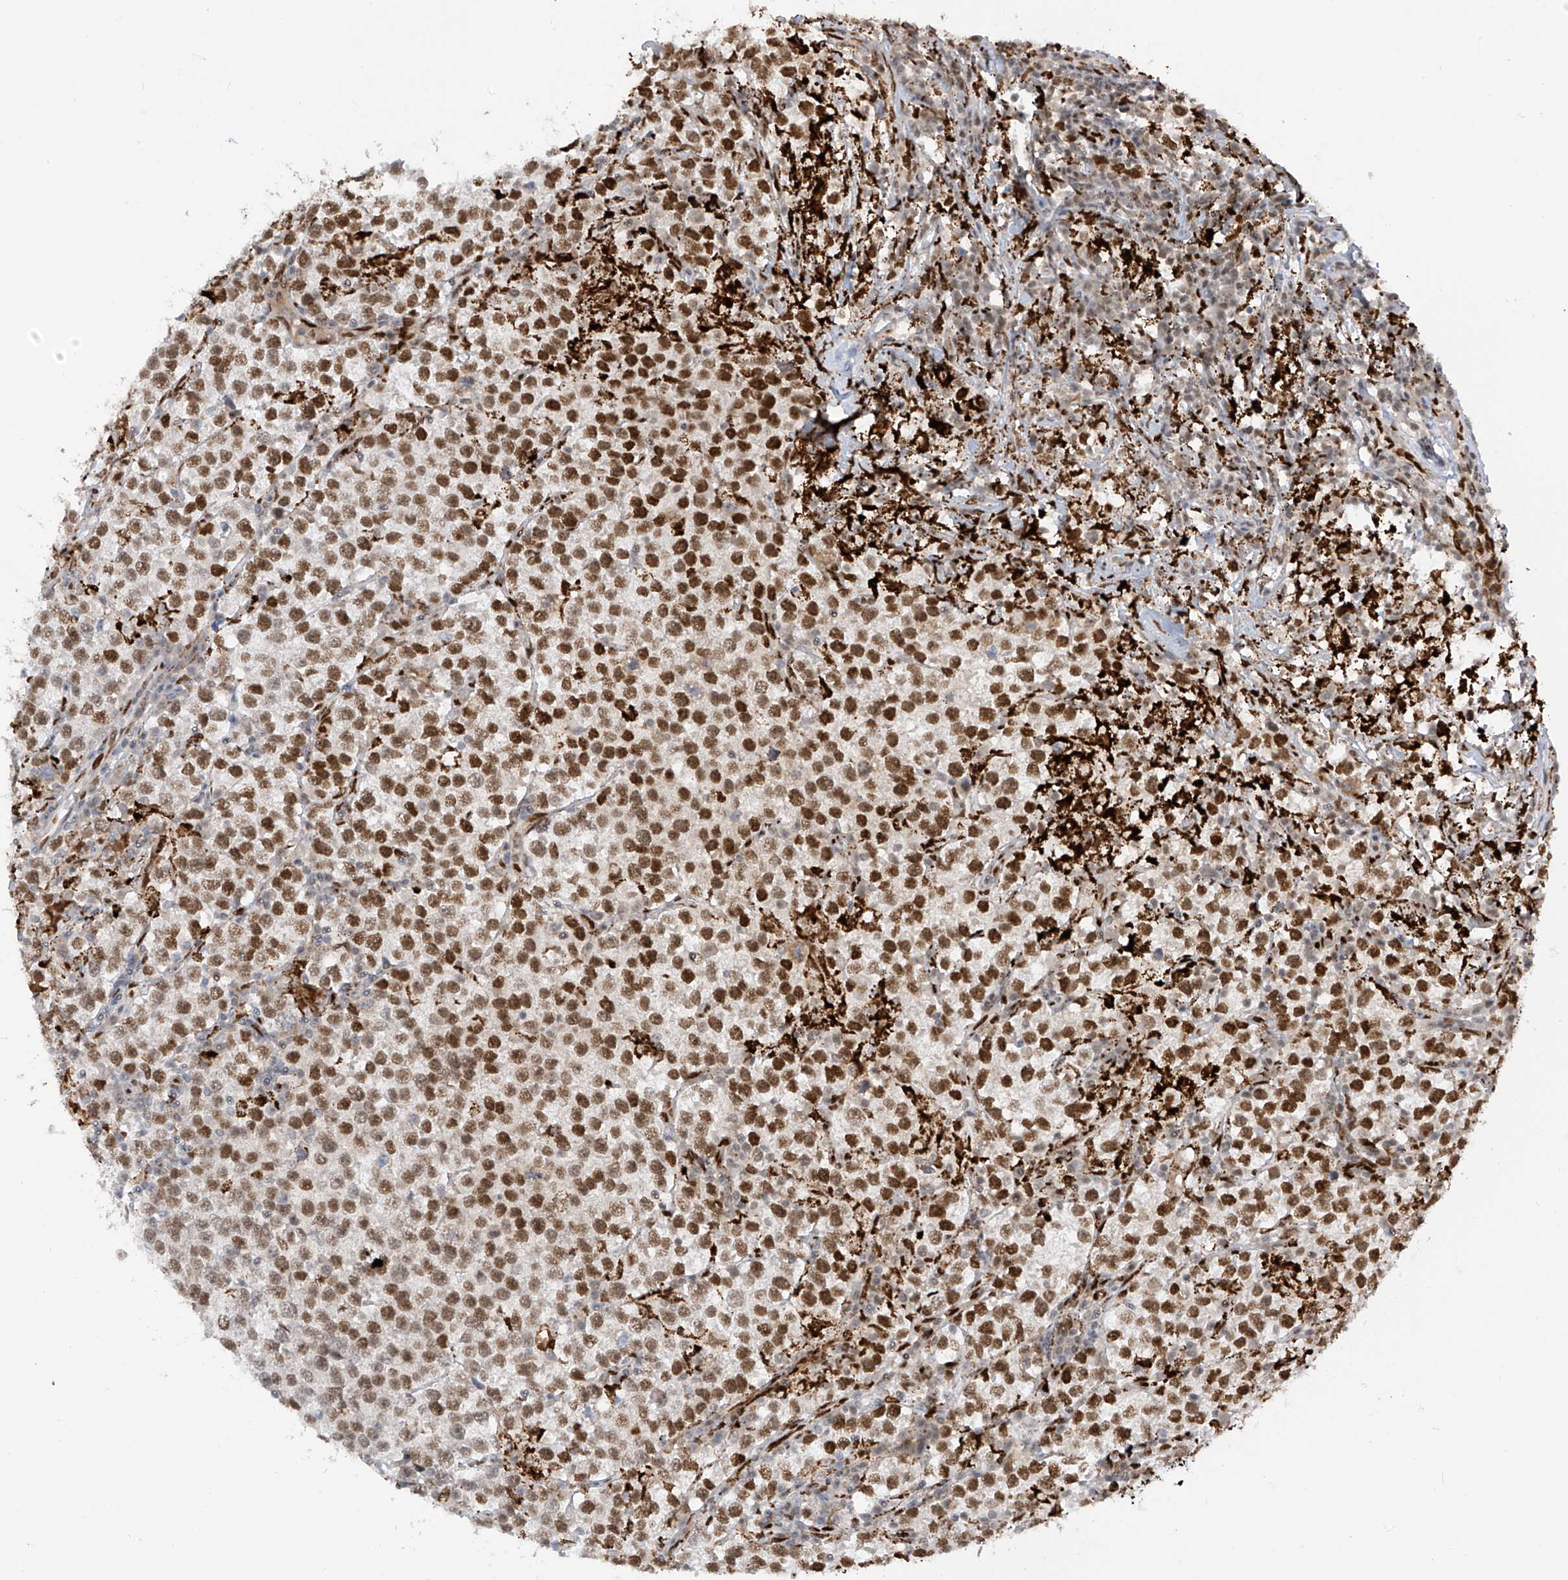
{"staining": {"intensity": "strong", "quantity": "25%-75%", "location": "nuclear"}, "tissue": "testis cancer", "cell_type": "Tumor cells", "image_type": "cancer", "snomed": [{"axis": "morphology", "description": "Normal tissue, NOS"}, {"axis": "morphology", "description": "Seminoma, NOS"}, {"axis": "topography", "description": "Testis"}], "caption": "Protein staining by IHC exhibits strong nuclear expression in about 25%-75% of tumor cells in testis seminoma.", "gene": "PM20D2", "patient": {"sex": "male", "age": 43}}